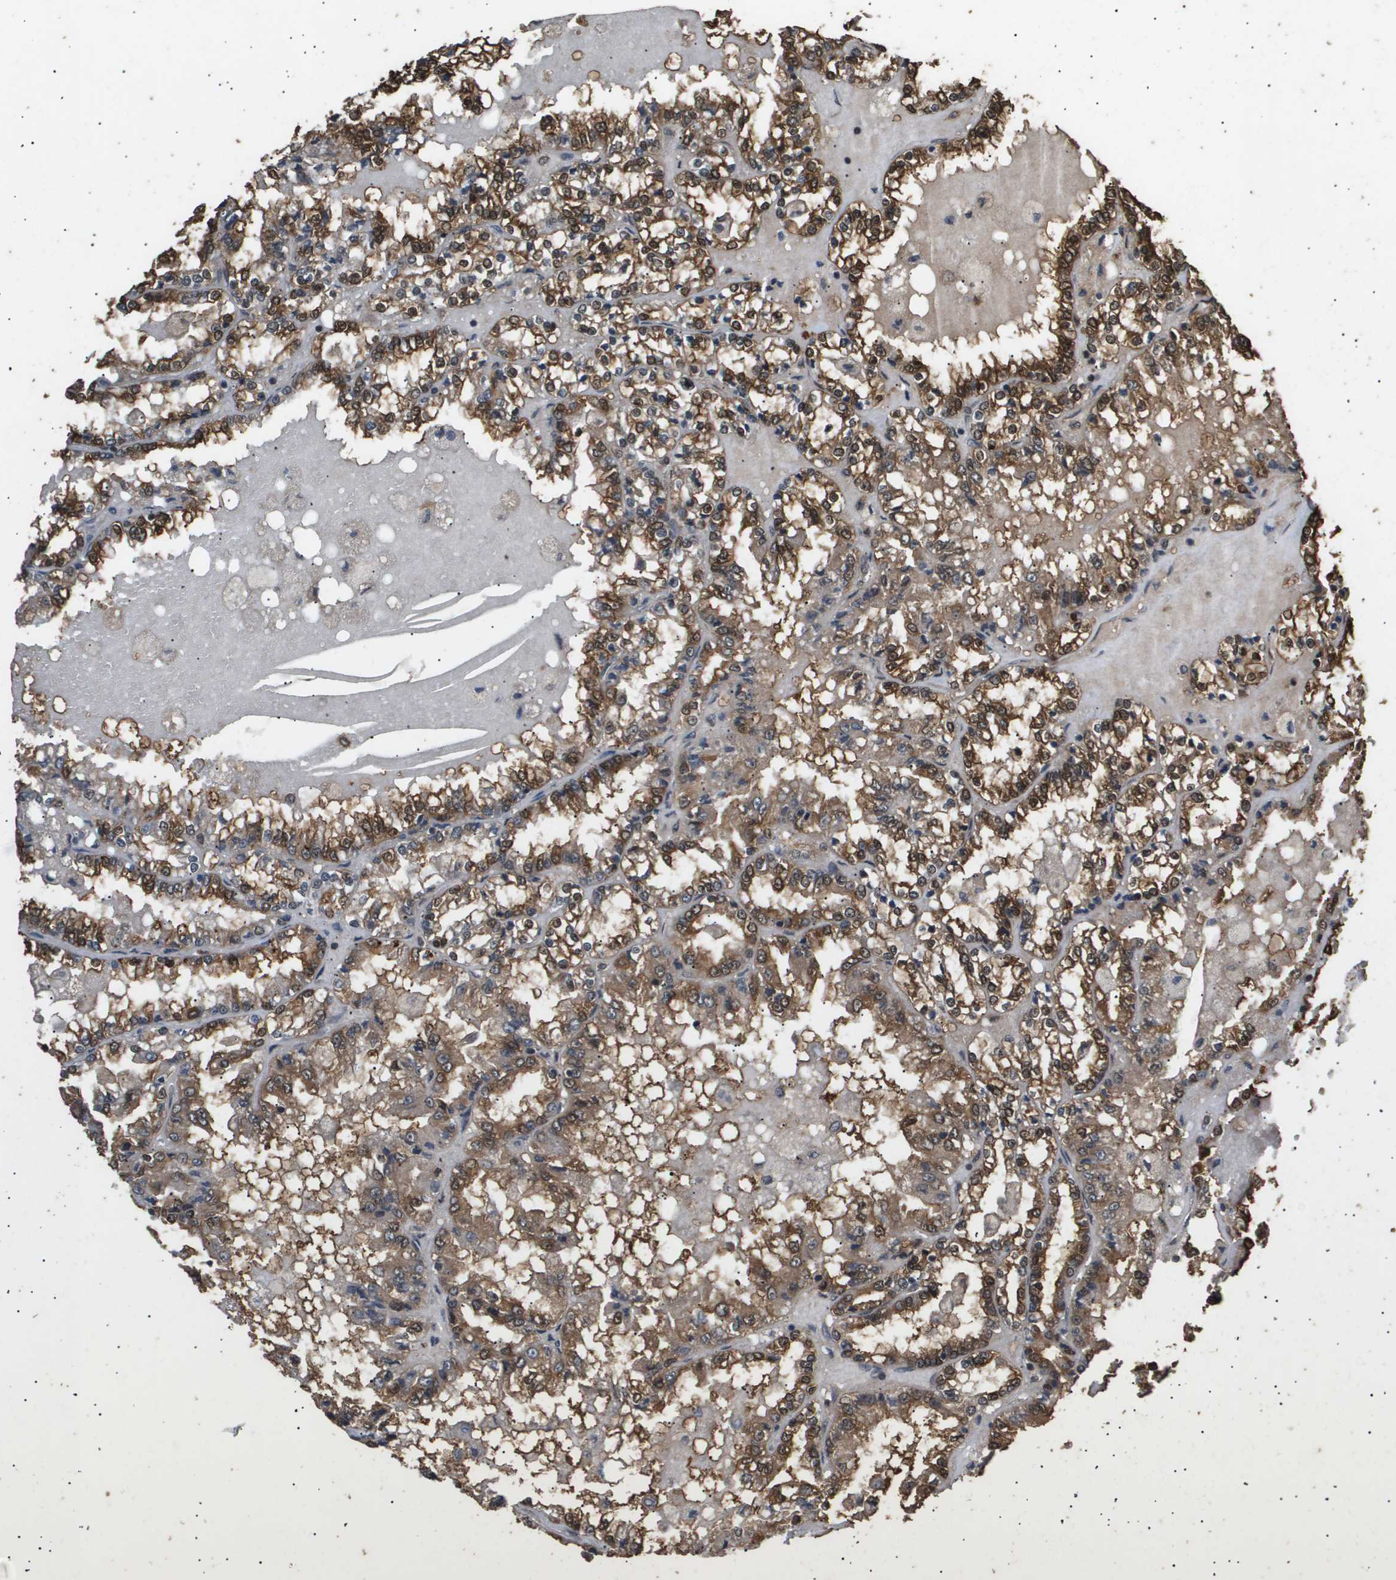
{"staining": {"intensity": "moderate", "quantity": ">75%", "location": "cytoplasmic/membranous,nuclear"}, "tissue": "renal cancer", "cell_type": "Tumor cells", "image_type": "cancer", "snomed": [{"axis": "morphology", "description": "Adenocarcinoma, NOS"}, {"axis": "topography", "description": "Kidney"}], "caption": "DAB immunohistochemical staining of renal cancer (adenocarcinoma) reveals moderate cytoplasmic/membranous and nuclear protein staining in about >75% of tumor cells.", "gene": "ING1", "patient": {"sex": "female", "age": 56}}